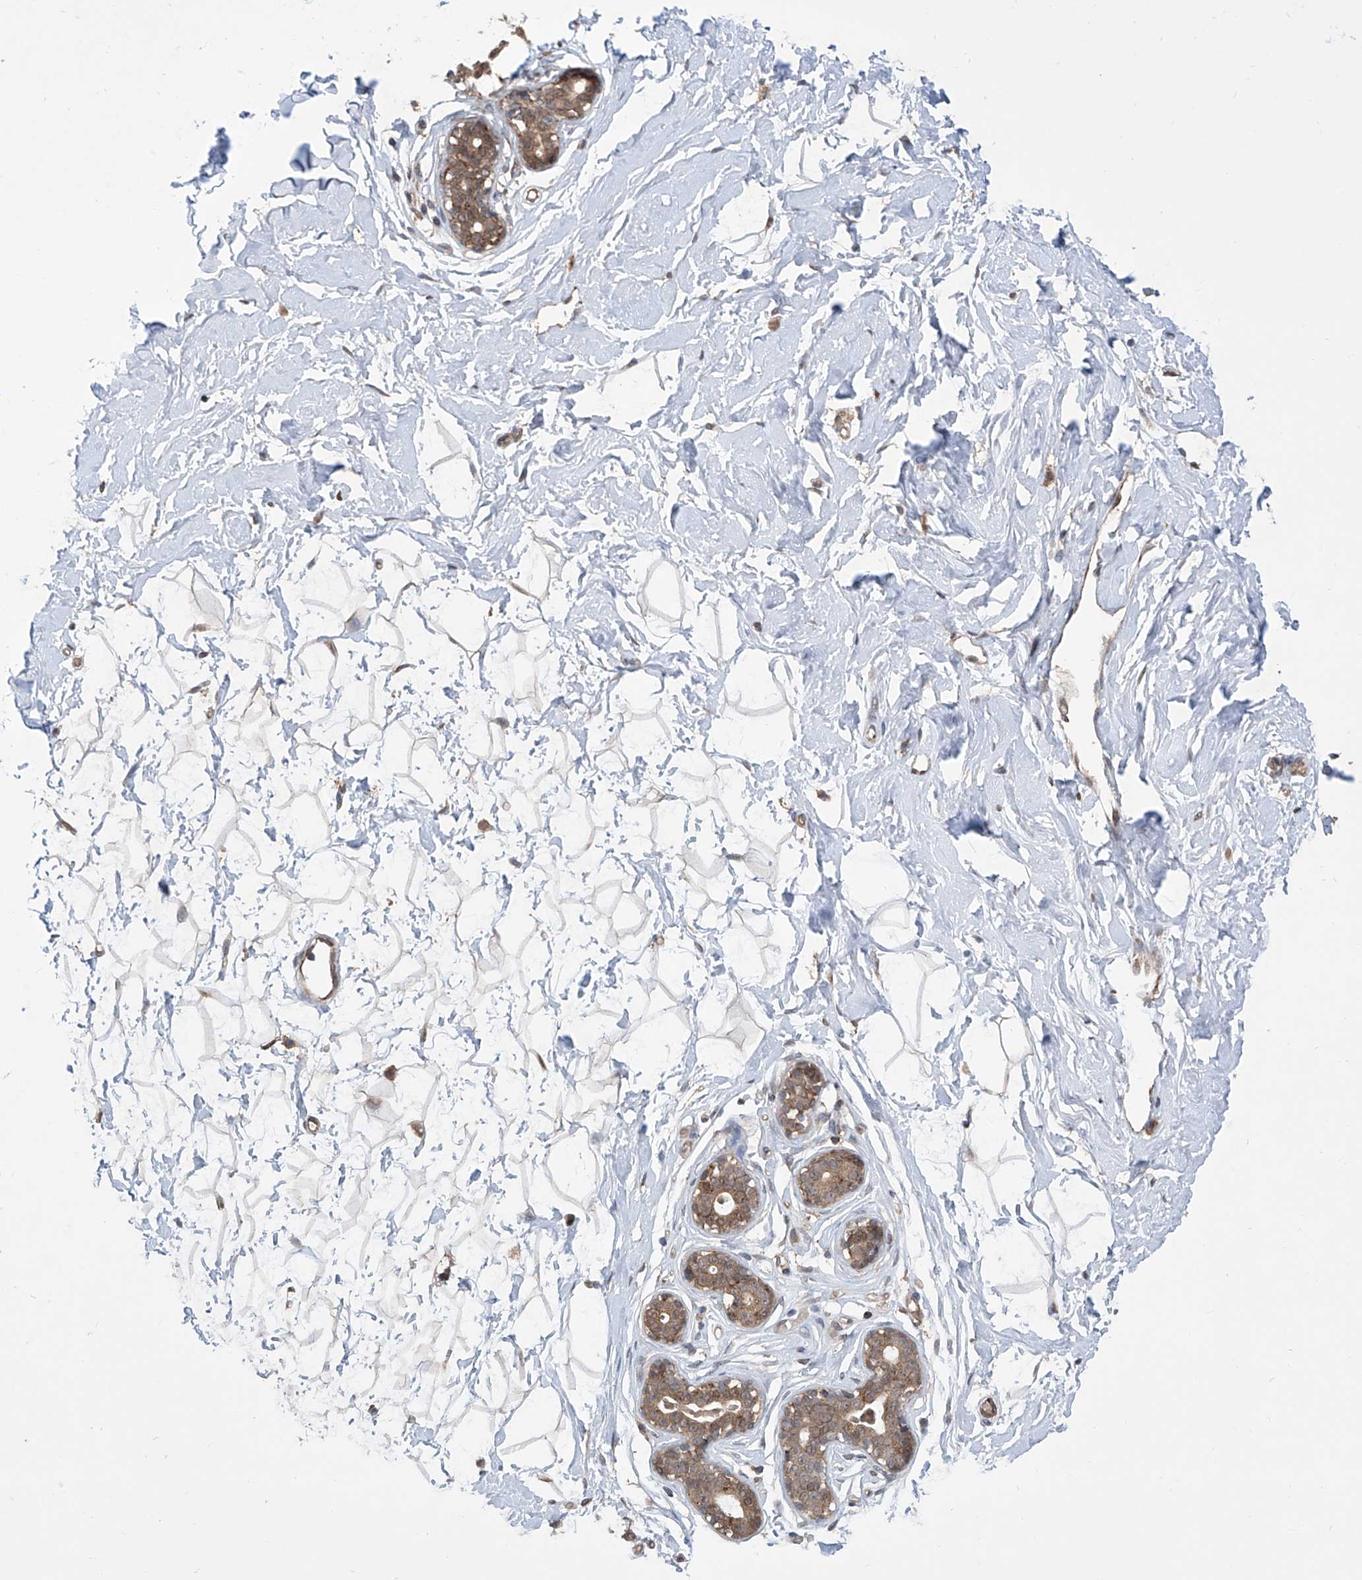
{"staining": {"intensity": "moderate", "quantity": ">75%", "location": "cytoplasmic/membranous,nuclear"}, "tissue": "breast", "cell_type": "Adipocytes", "image_type": "normal", "snomed": [{"axis": "morphology", "description": "Normal tissue, NOS"}, {"axis": "morphology", "description": "Adenoma, NOS"}, {"axis": "topography", "description": "Breast"}], "caption": "Protein expression analysis of benign human breast reveals moderate cytoplasmic/membranous,nuclear positivity in about >75% of adipocytes. (brown staining indicates protein expression, while blue staining denotes nuclei).", "gene": "HOXC8", "patient": {"sex": "female", "age": 23}}